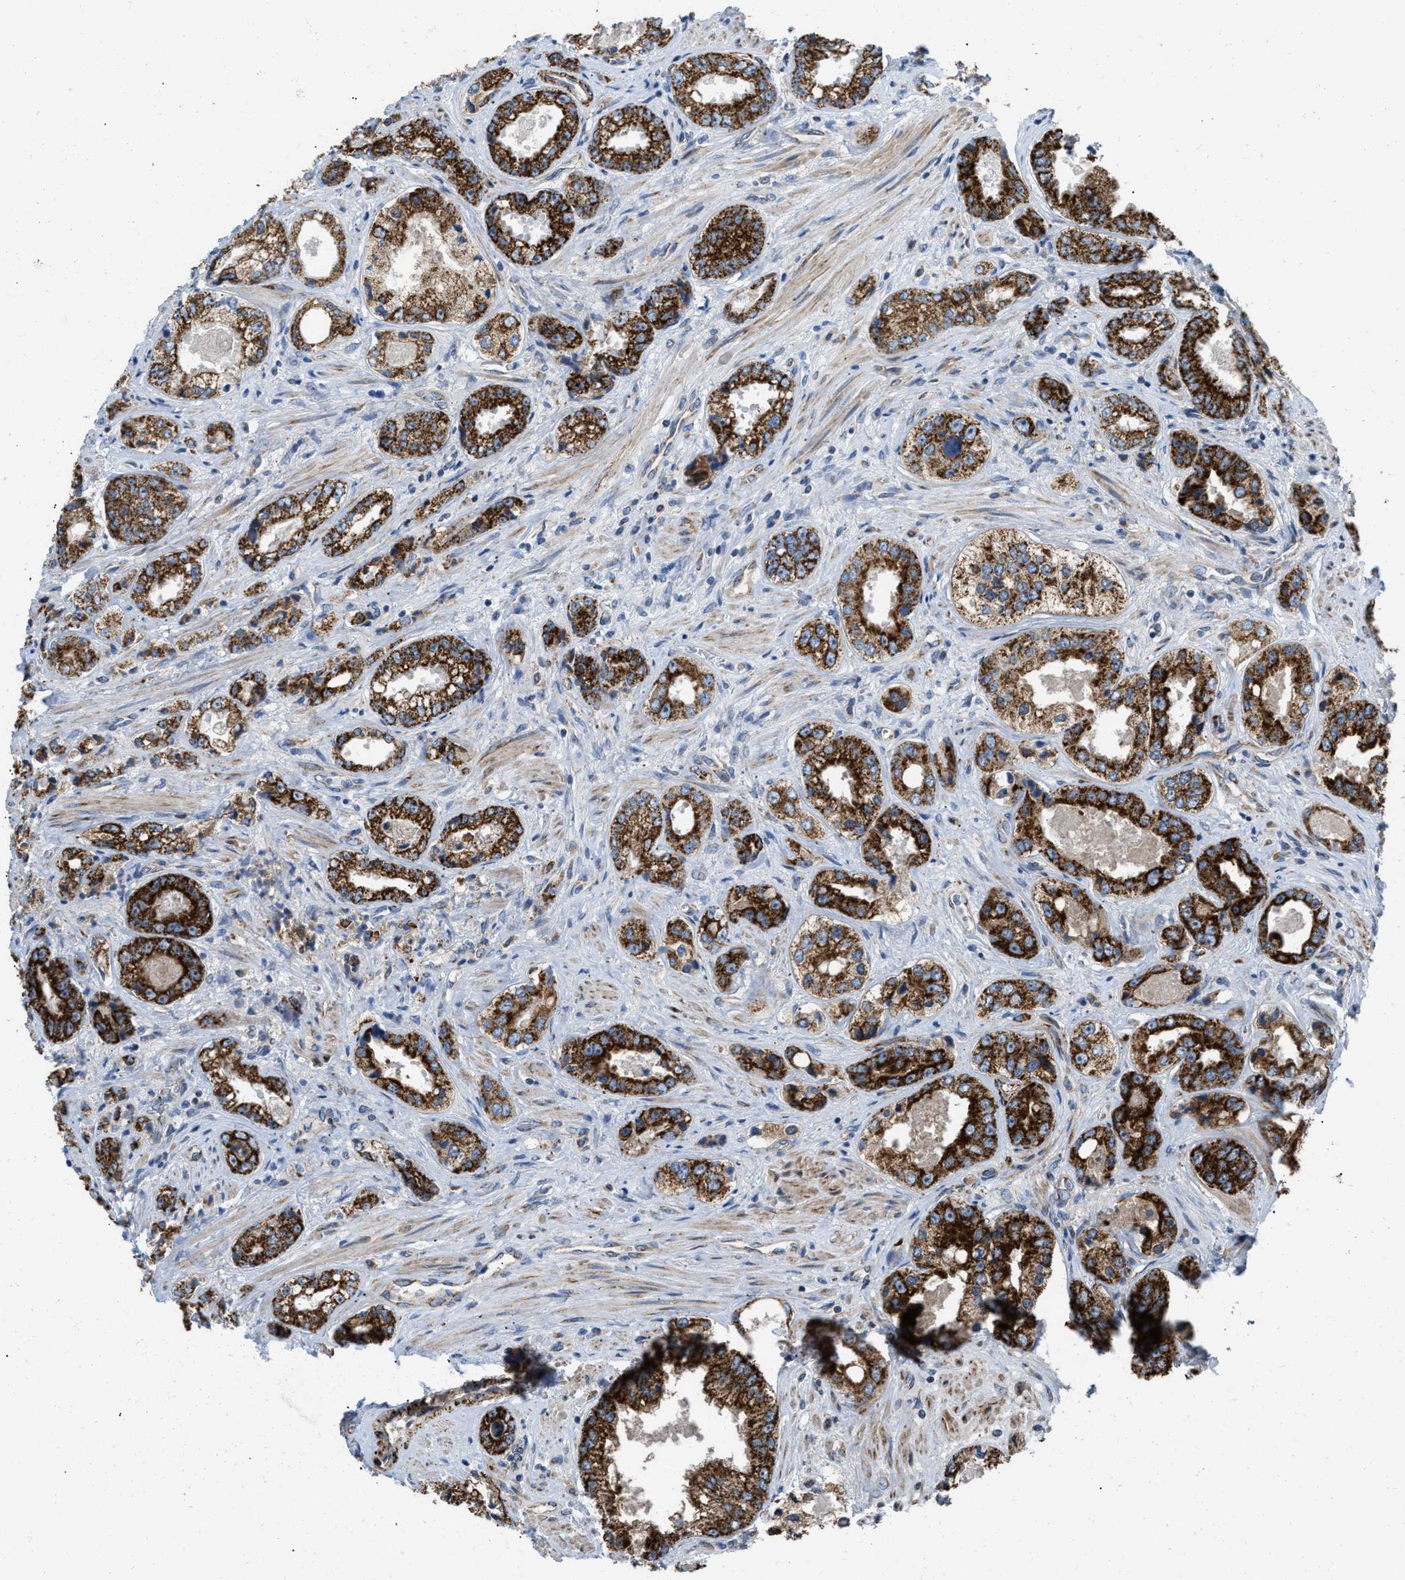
{"staining": {"intensity": "strong", "quantity": ">75%", "location": "cytoplasmic/membranous"}, "tissue": "prostate cancer", "cell_type": "Tumor cells", "image_type": "cancer", "snomed": [{"axis": "morphology", "description": "Adenocarcinoma, High grade"}, {"axis": "topography", "description": "Prostate"}], "caption": "Protein analysis of prostate cancer tissue demonstrates strong cytoplasmic/membranous positivity in about >75% of tumor cells. The staining is performed using DAB (3,3'-diaminobenzidine) brown chromogen to label protein expression. The nuclei are counter-stained blue using hematoxylin.", "gene": "AKAP1", "patient": {"sex": "male", "age": 61}}